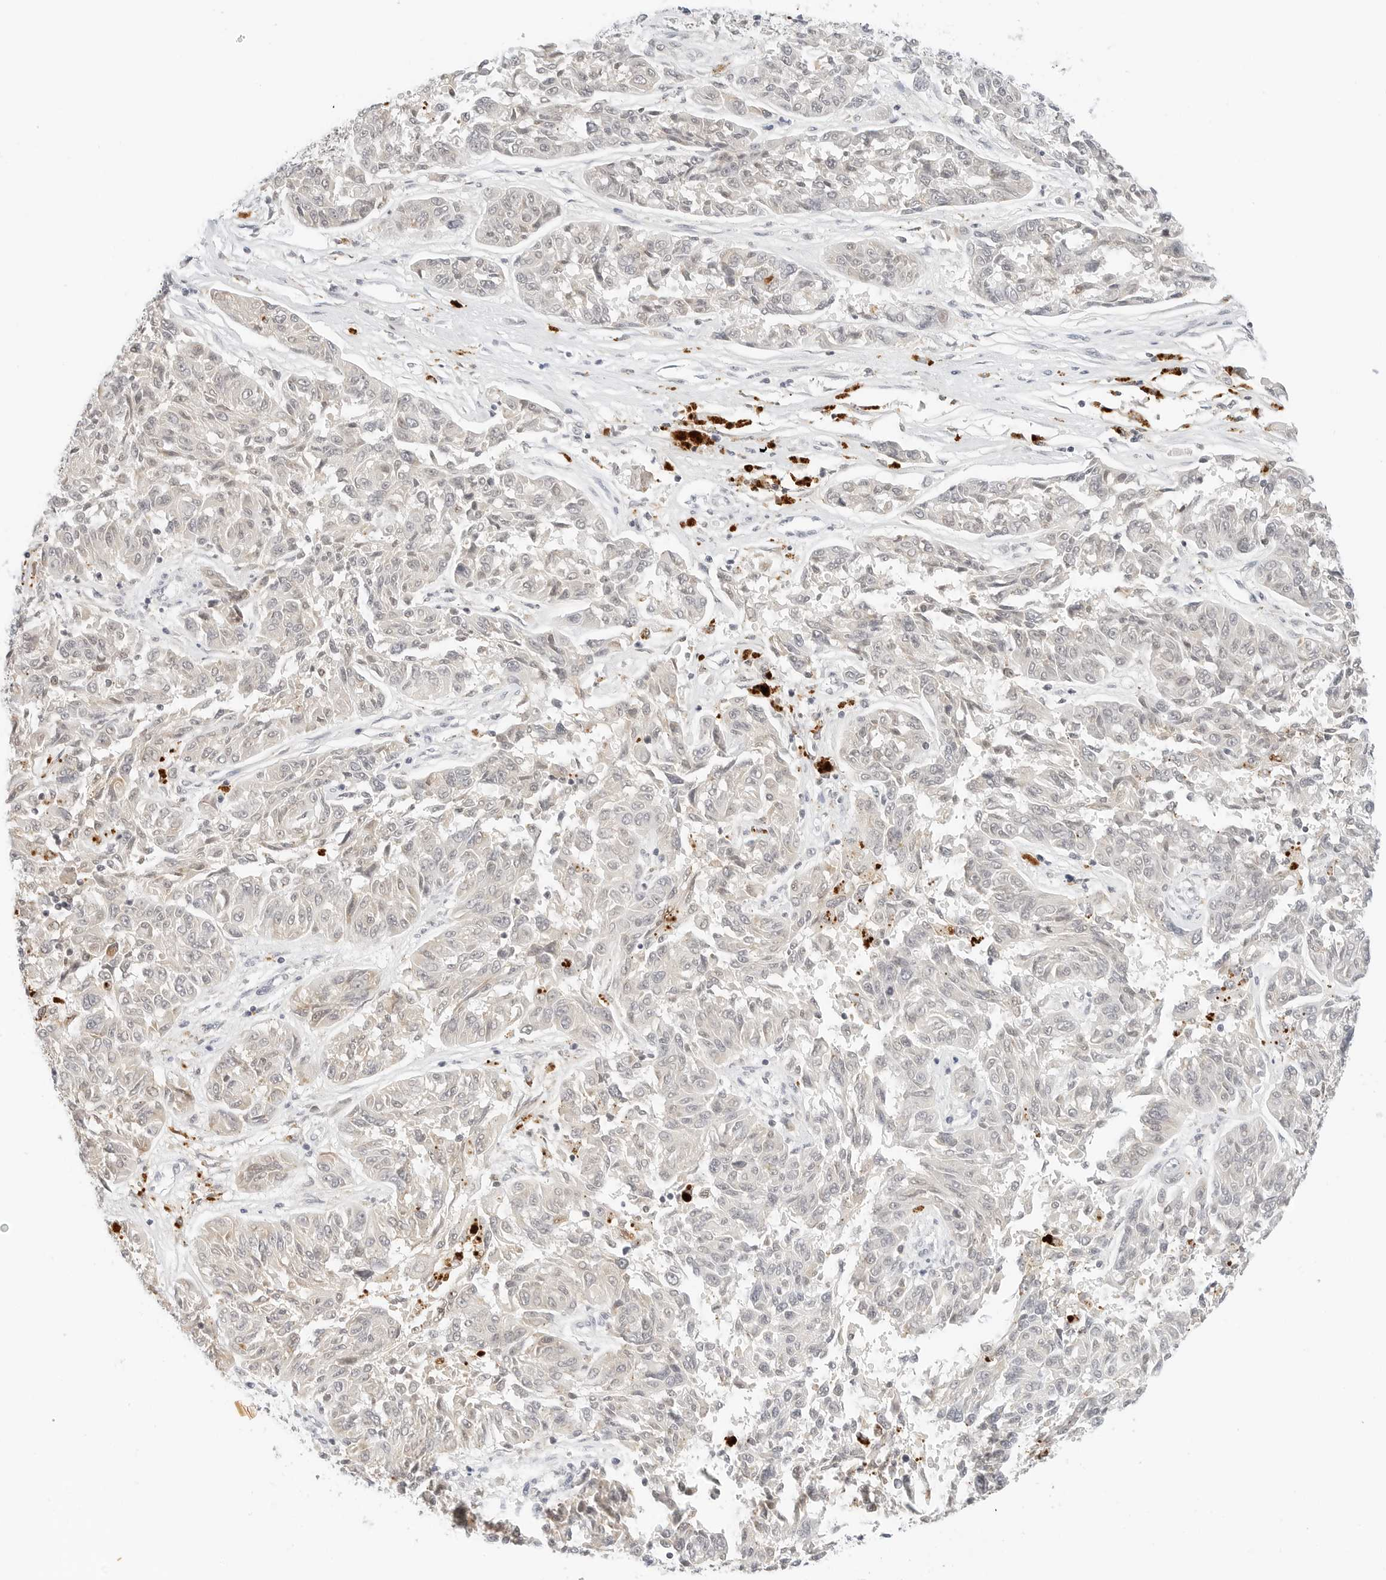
{"staining": {"intensity": "negative", "quantity": "none", "location": "none"}, "tissue": "melanoma", "cell_type": "Tumor cells", "image_type": "cancer", "snomed": [{"axis": "morphology", "description": "Malignant melanoma, NOS"}, {"axis": "topography", "description": "Skin"}], "caption": "An immunohistochemistry (IHC) micrograph of melanoma is shown. There is no staining in tumor cells of melanoma.", "gene": "NEO1", "patient": {"sex": "male", "age": 53}}